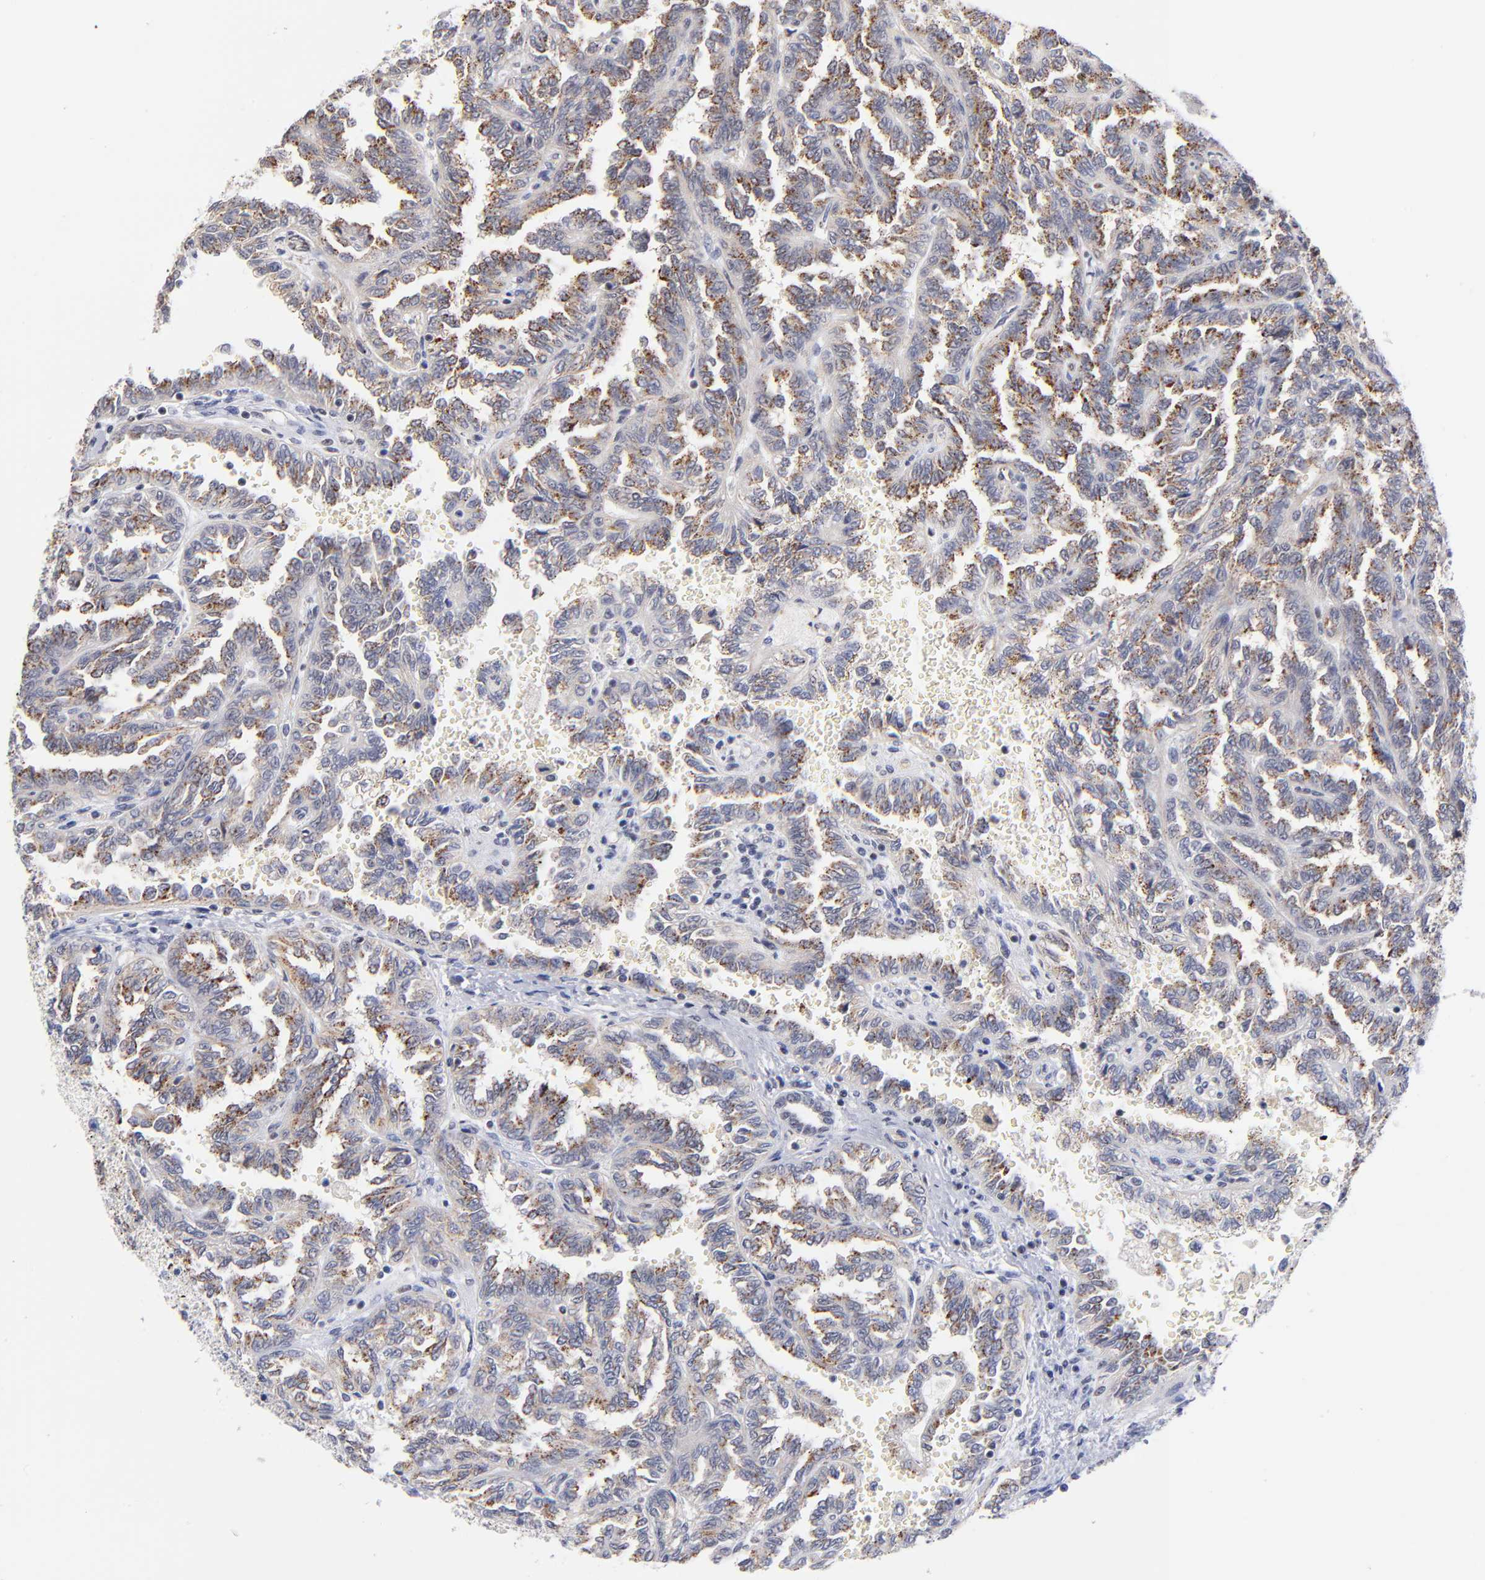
{"staining": {"intensity": "moderate", "quantity": ">75%", "location": "cytoplasmic/membranous"}, "tissue": "renal cancer", "cell_type": "Tumor cells", "image_type": "cancer", "snomed": [{"axis": "morphology", "description": "Inflammation, NOS"}, {"axis": "morphology", "description": "Adenocarcinoma, NOS"}, {"axis": "topography", "description": "Kidney"}], "caption": "DAB (3,3'-diaminobenzidine) immunohistochemical staining of renal adenocarcinoma reveals moderate cytoplasmic/membranous protein staining in about >75% of tumor cells. The staining is performed using DAB brown chromogen to label protein expression. The nuclei are counter-stained blue using hematoxylin.", "gene": "GABPA", "patient": {"sex": "male", "age": 68}}